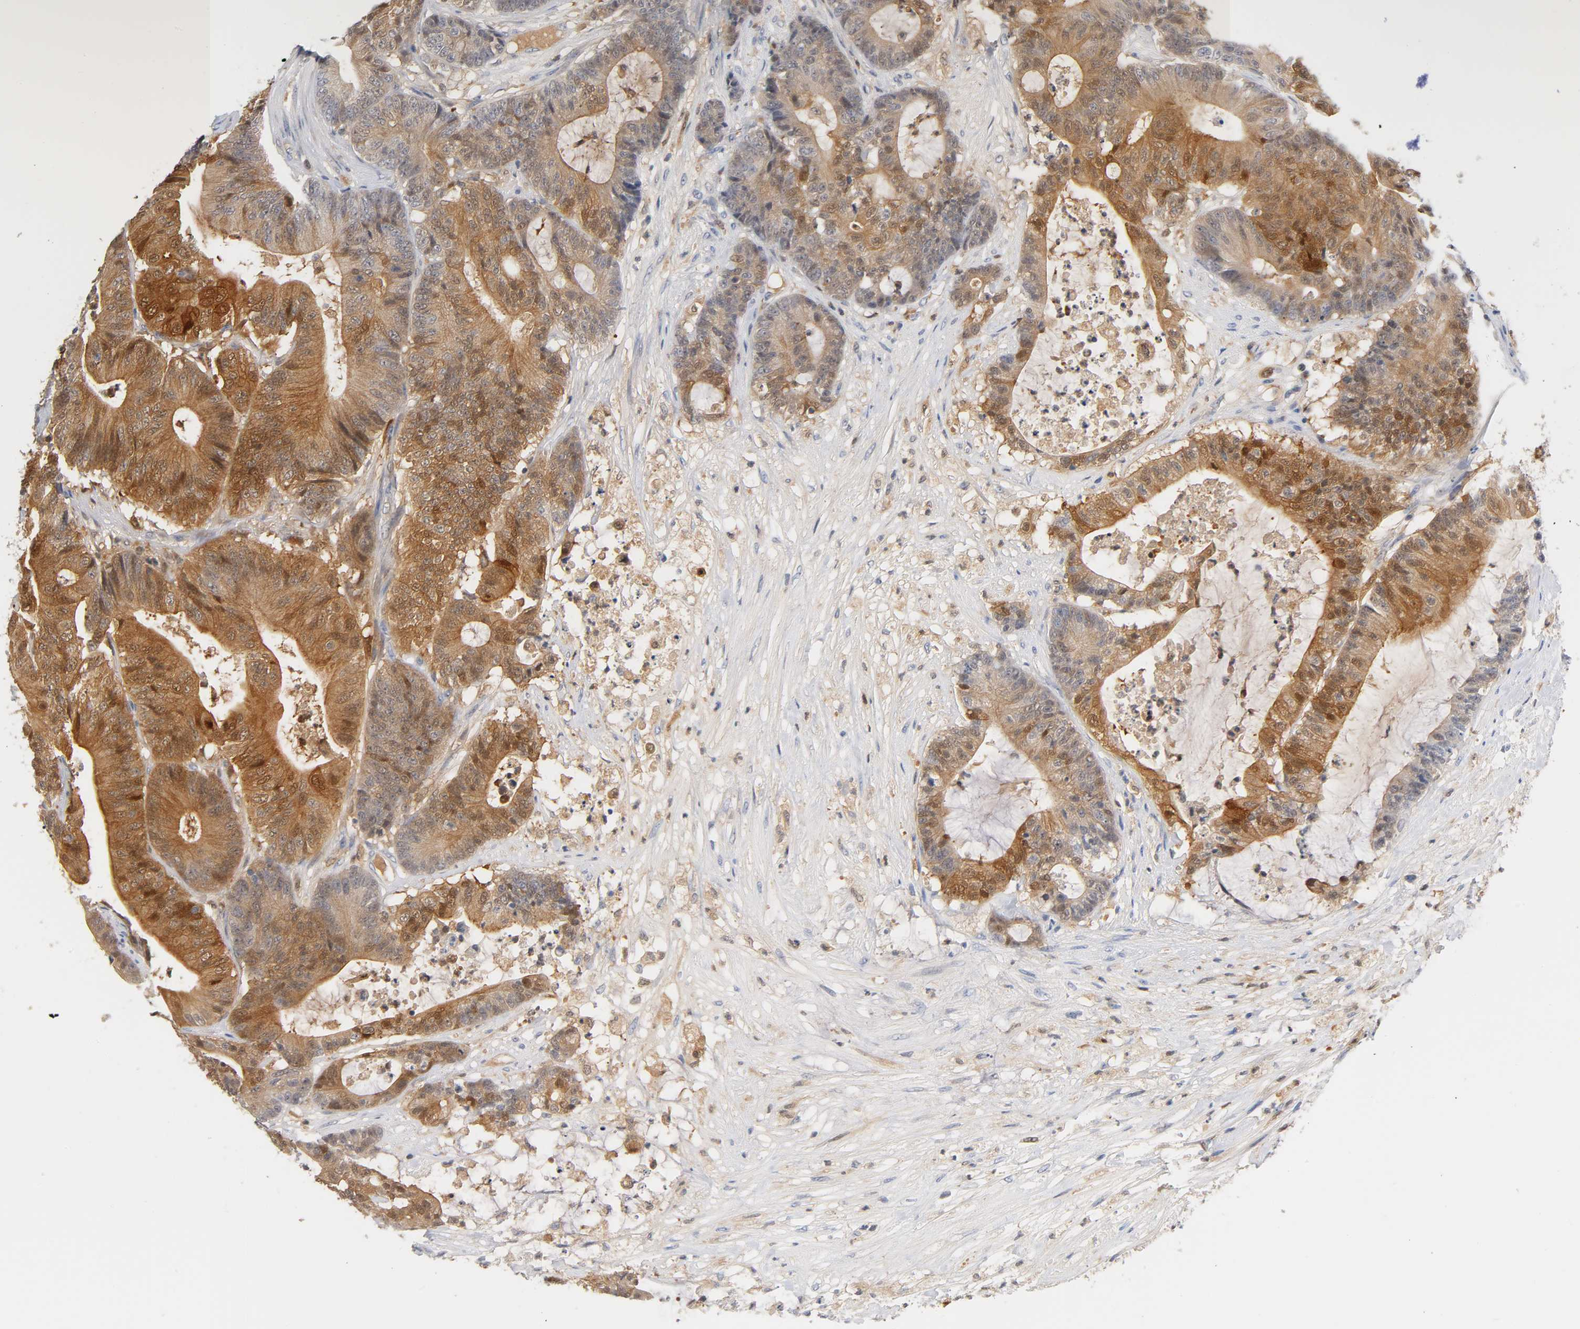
{"staining": {"intensity": "moderate", "quantity": ">75%", "location": "cytoplasmic/membranous,nuclear"}, "tissue": "colorectal cancer", "cell_type": "Tumor cells", "image_type": "cancer", "snomed": [{"axis": "morphology", "description": "Adenocarcinoma, NOS"}, {"axis": "topography", "description": "Colon"}], "caption": "The immunohistochemical stain highlights moderate cytoplasmic/membranous and nuclear expression in tumor cells of colorectal adenocarcinoma tissue. (IHC, brightfield microscopy, high magnification).", "gene": "IL18", "patient": {"sex": "female", "age": 84}}